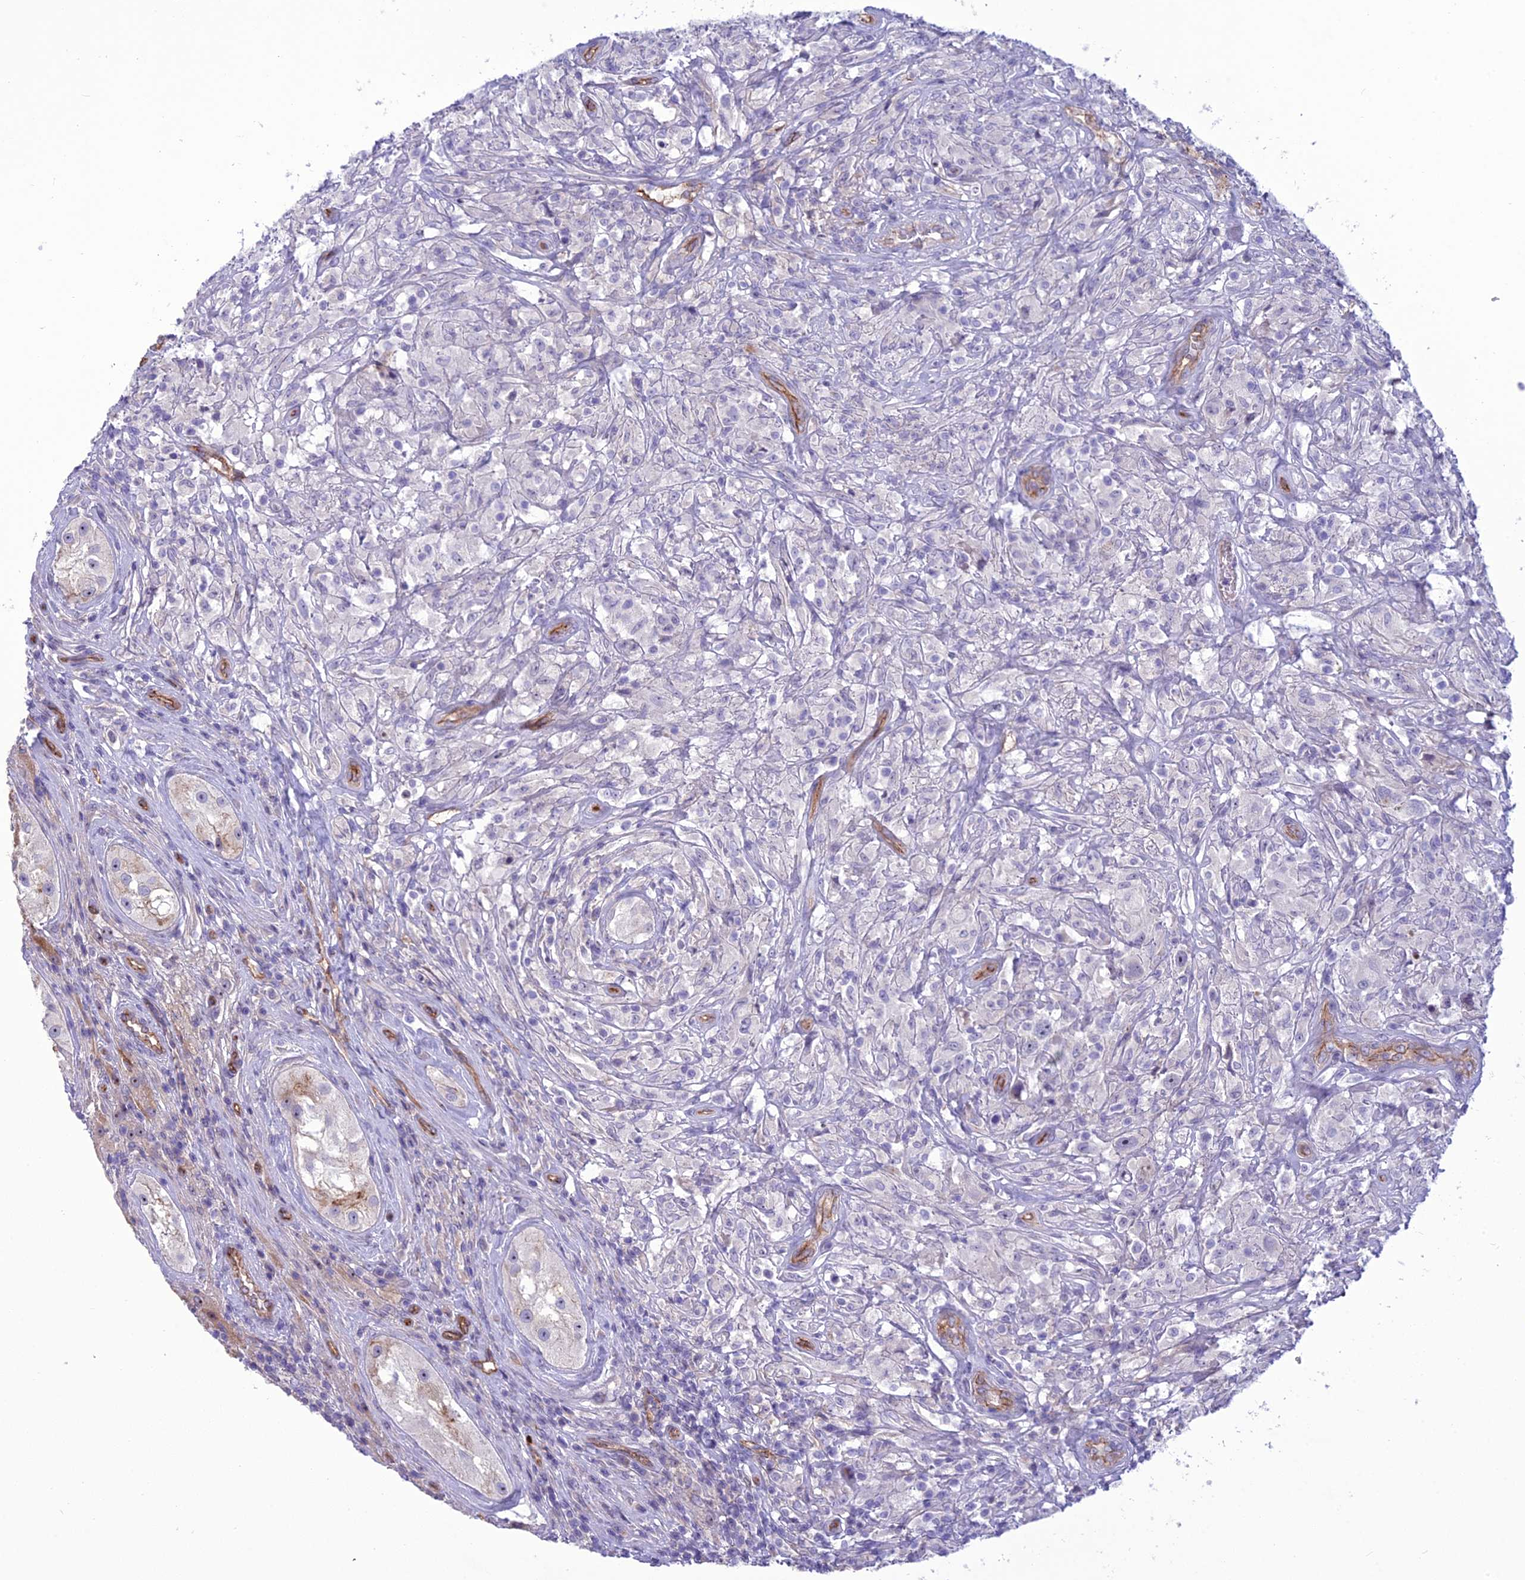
{"staining": {"intensity": "negative", "quantity": "none", "location": "none"}, "tissue": "testis cancer", "cell_type": "Tumor cells", "image_type": "cancer", "snomed": [{"axis": "morphology", "description": "Seminoma, NOS"}, {"axis": "topography", "description": "Testis"}], "caption": "This photomicrograph is of testis cancer (seminoma) stained with immunohistochemistry to label a protein in brown with the nuclei are counter-stained blue. There is no staining in tumor cells.", "gene": "BBS7", "patient": {"sex": "male", "age": 49}}